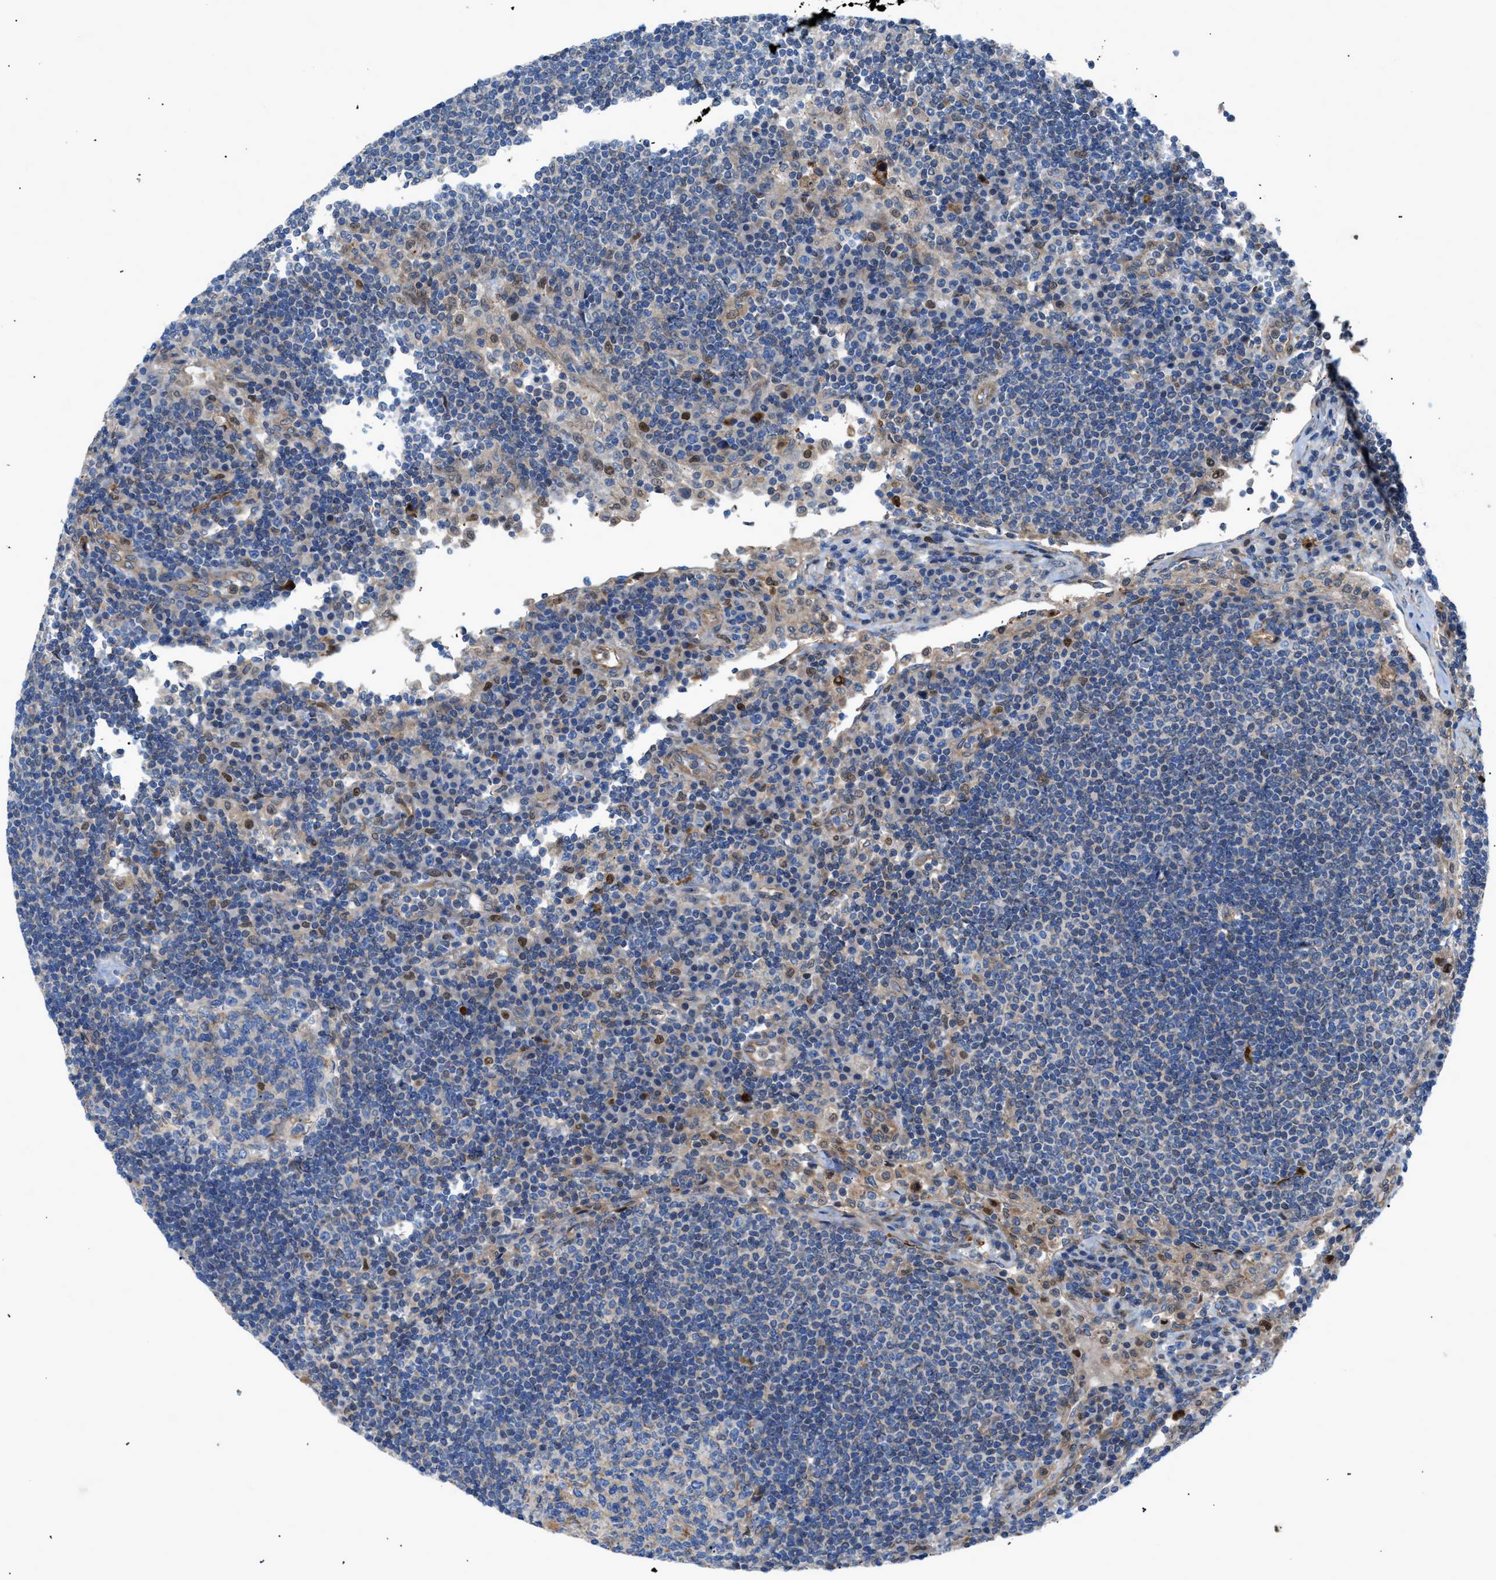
{"staining": {"intensity": "weak", "quantity": "<25%", "location": "cytoplasmic/membranous"}, "tissue": "lymph node", "cell_type": "Germinal center cells", "image_type": "normal", "snomed": [{"axis": "morphology", "description": "Normal tissue, NOS"}, {"axis": "topography", "description": "Lymph node"}], "caption": "This is an immunohistochemistry image of unremarkable lymph node. There is no expression in germinal center cells.", "gene": "DMAC1", "patient": {"sex": "female", "age": 53}}